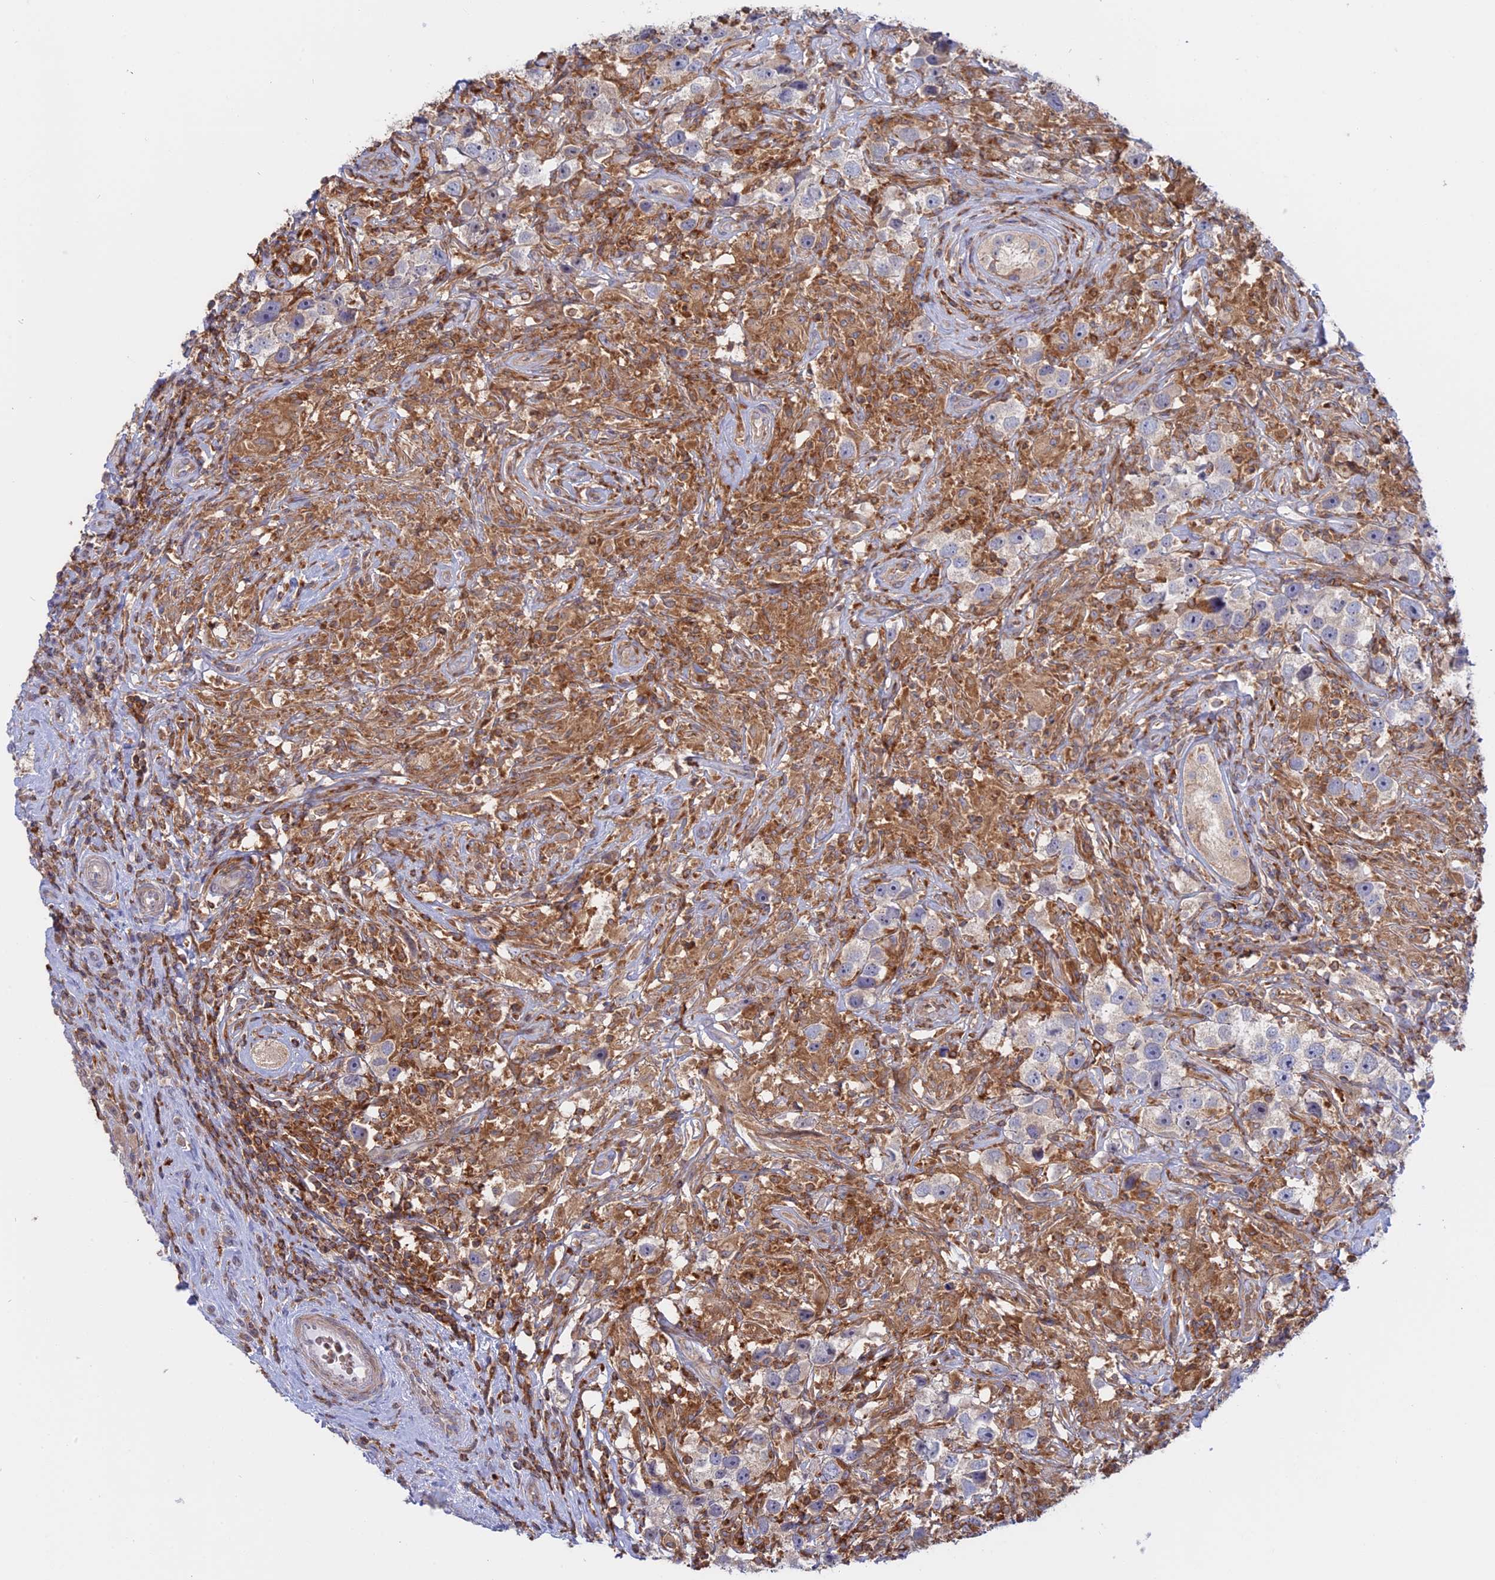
{"staining": {"intensity": "negative", "quantity": "none", "location": "none"}, "tissue": "testis cancer", "cell_type": "Tumor cells", "image_type": "cancer", "snomed": [{"axis": "morphology", "description": "Seminoma, NOS"}, {"axis": "topography", "description": "Testis"}], "caption": "Testis cancer stained for a protein using immunohistochemistry (IHC) shows no expression tumor cells.", "gene": "GMIP", "patient": {"sex": "male", "age": 49}}